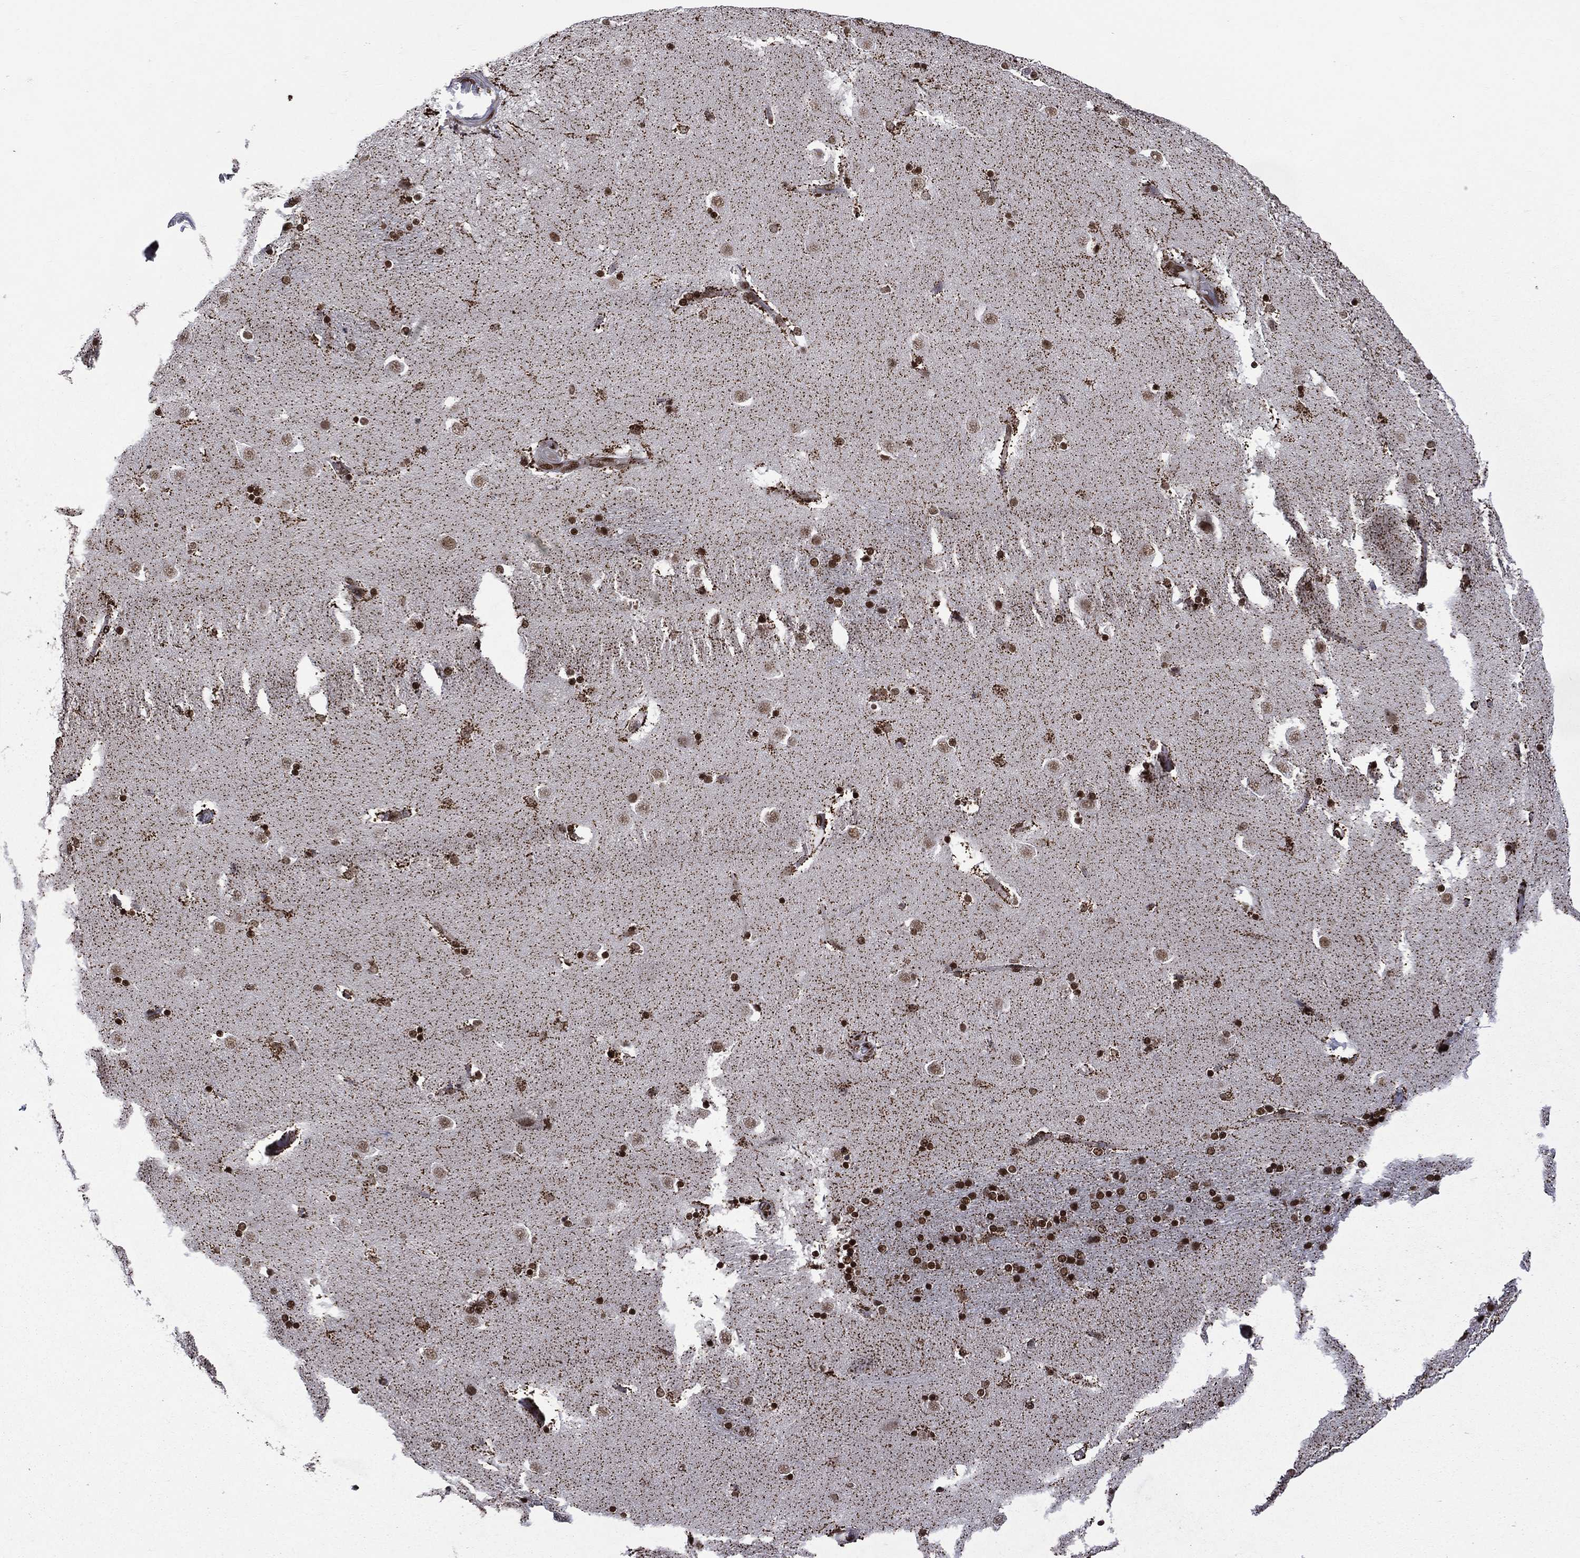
{"staining": {"intensity": "strong", "quantity": ">75%", "location": "cytoplasmic/membranous,nuclear"}, "tissue": "caudate", "cell_type": "Glial cells", "image_type": "normal", "snomed": [{"axis": "morphology", "description": "Normal tissue, NOS"}, {"axis": "topography", "description": "Lateral ventricle wall"}], "caption": "Human caudate stained with a brown dye reveals strong cytoplasmic/membranous,nuclear positive staining in about >75% of glial cells.", "gene": "C5orf24", "patient": {"sex": "male", "age": 51}}